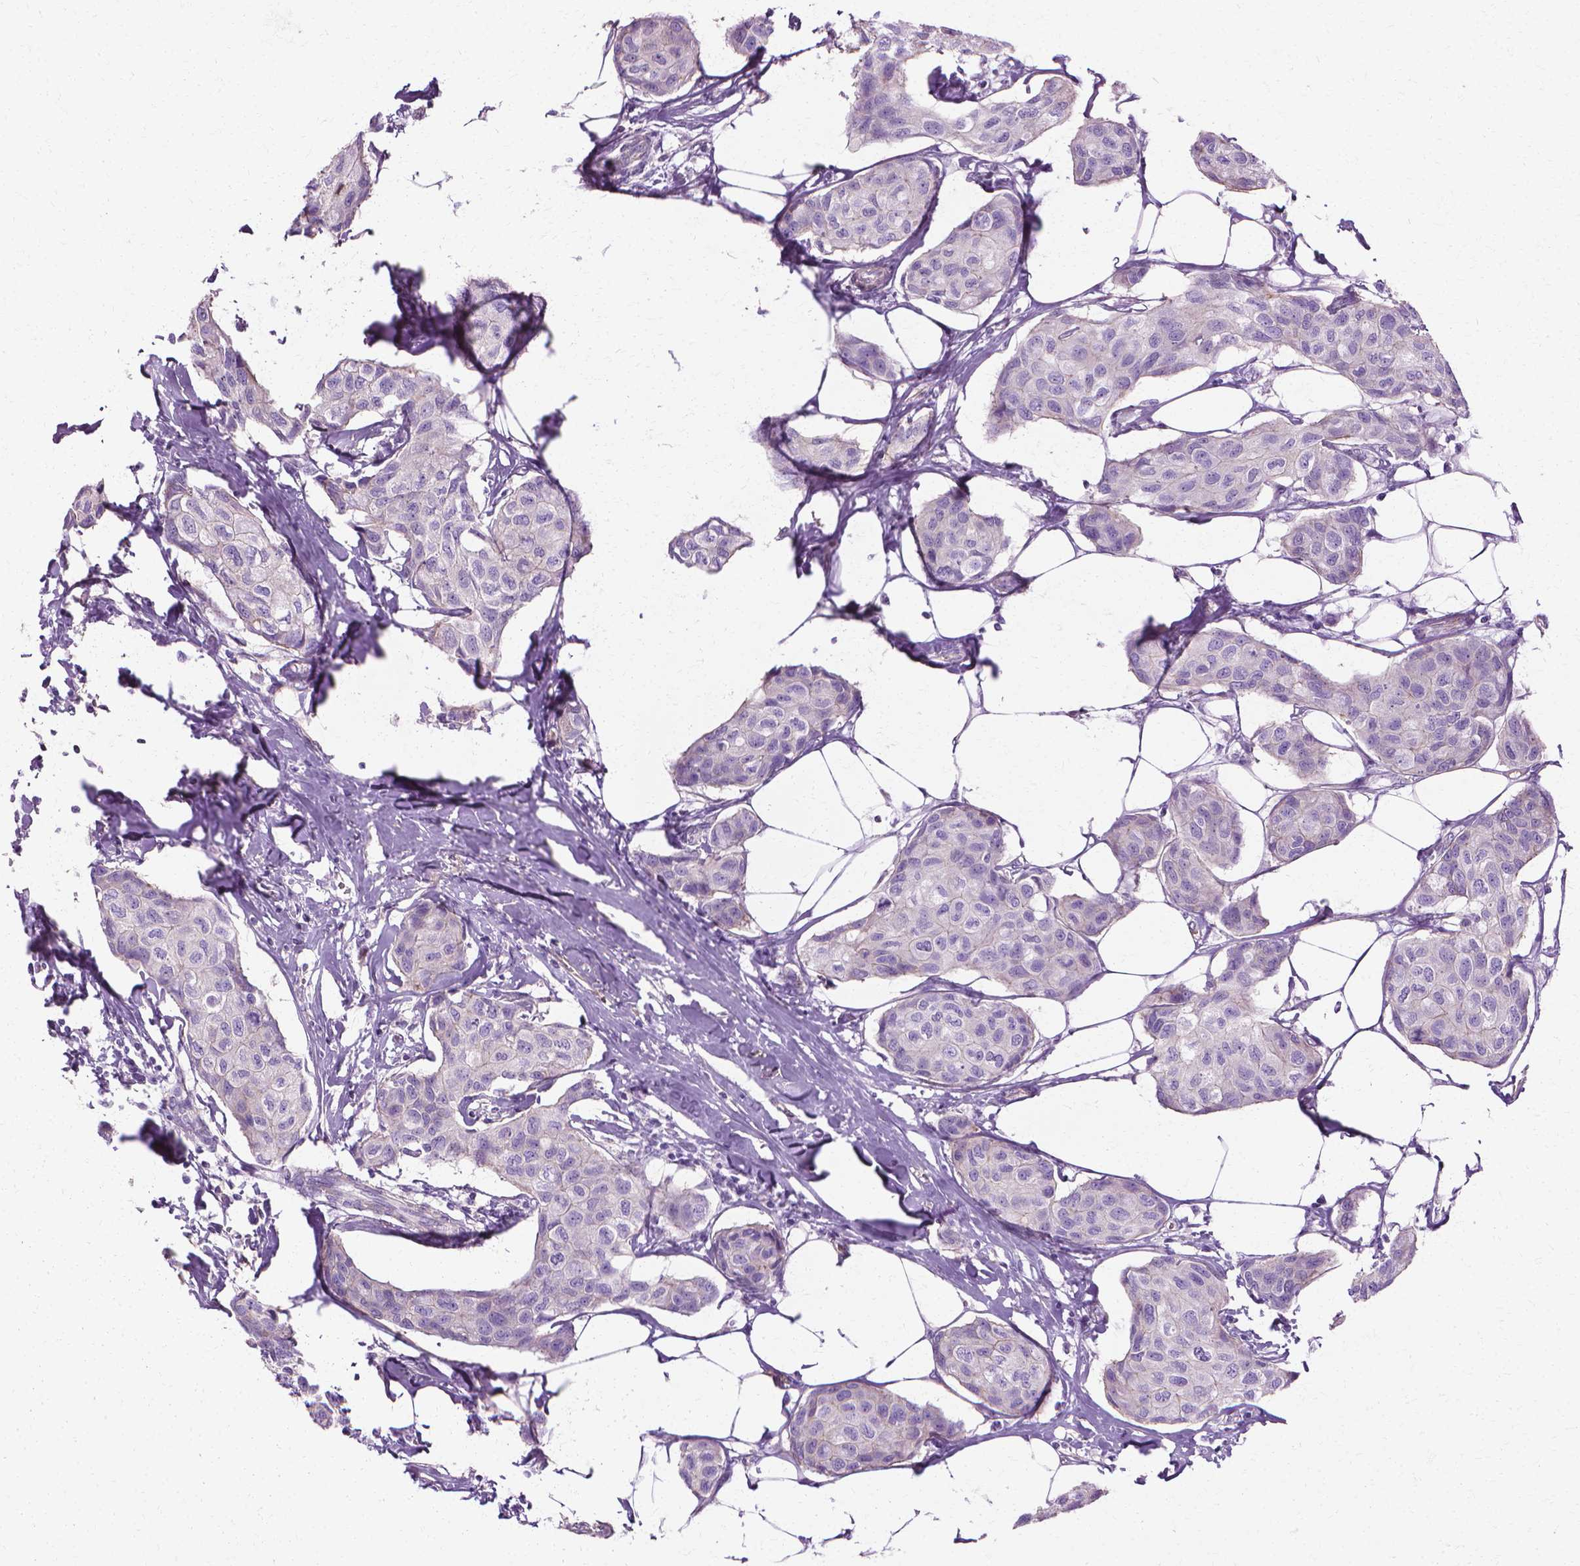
{"staining": {"intensity": "negative", "quantity": "none", "location": "none"}, "tissue": "breast cancer", "cell_type": "Tumor cells", "image_type": "cancer", "snomed": [{"axis": "morphology", "description": "Duct carcinoma"}, {"axis": "topography", "description": "Breast"}], "caption": "Protein analysis of invasive ductal carcinoma (breast) exhibits no significant expression in tumor cells.", "gene": "CFAP157", "patient": {"sex": "female", "age": 80}}